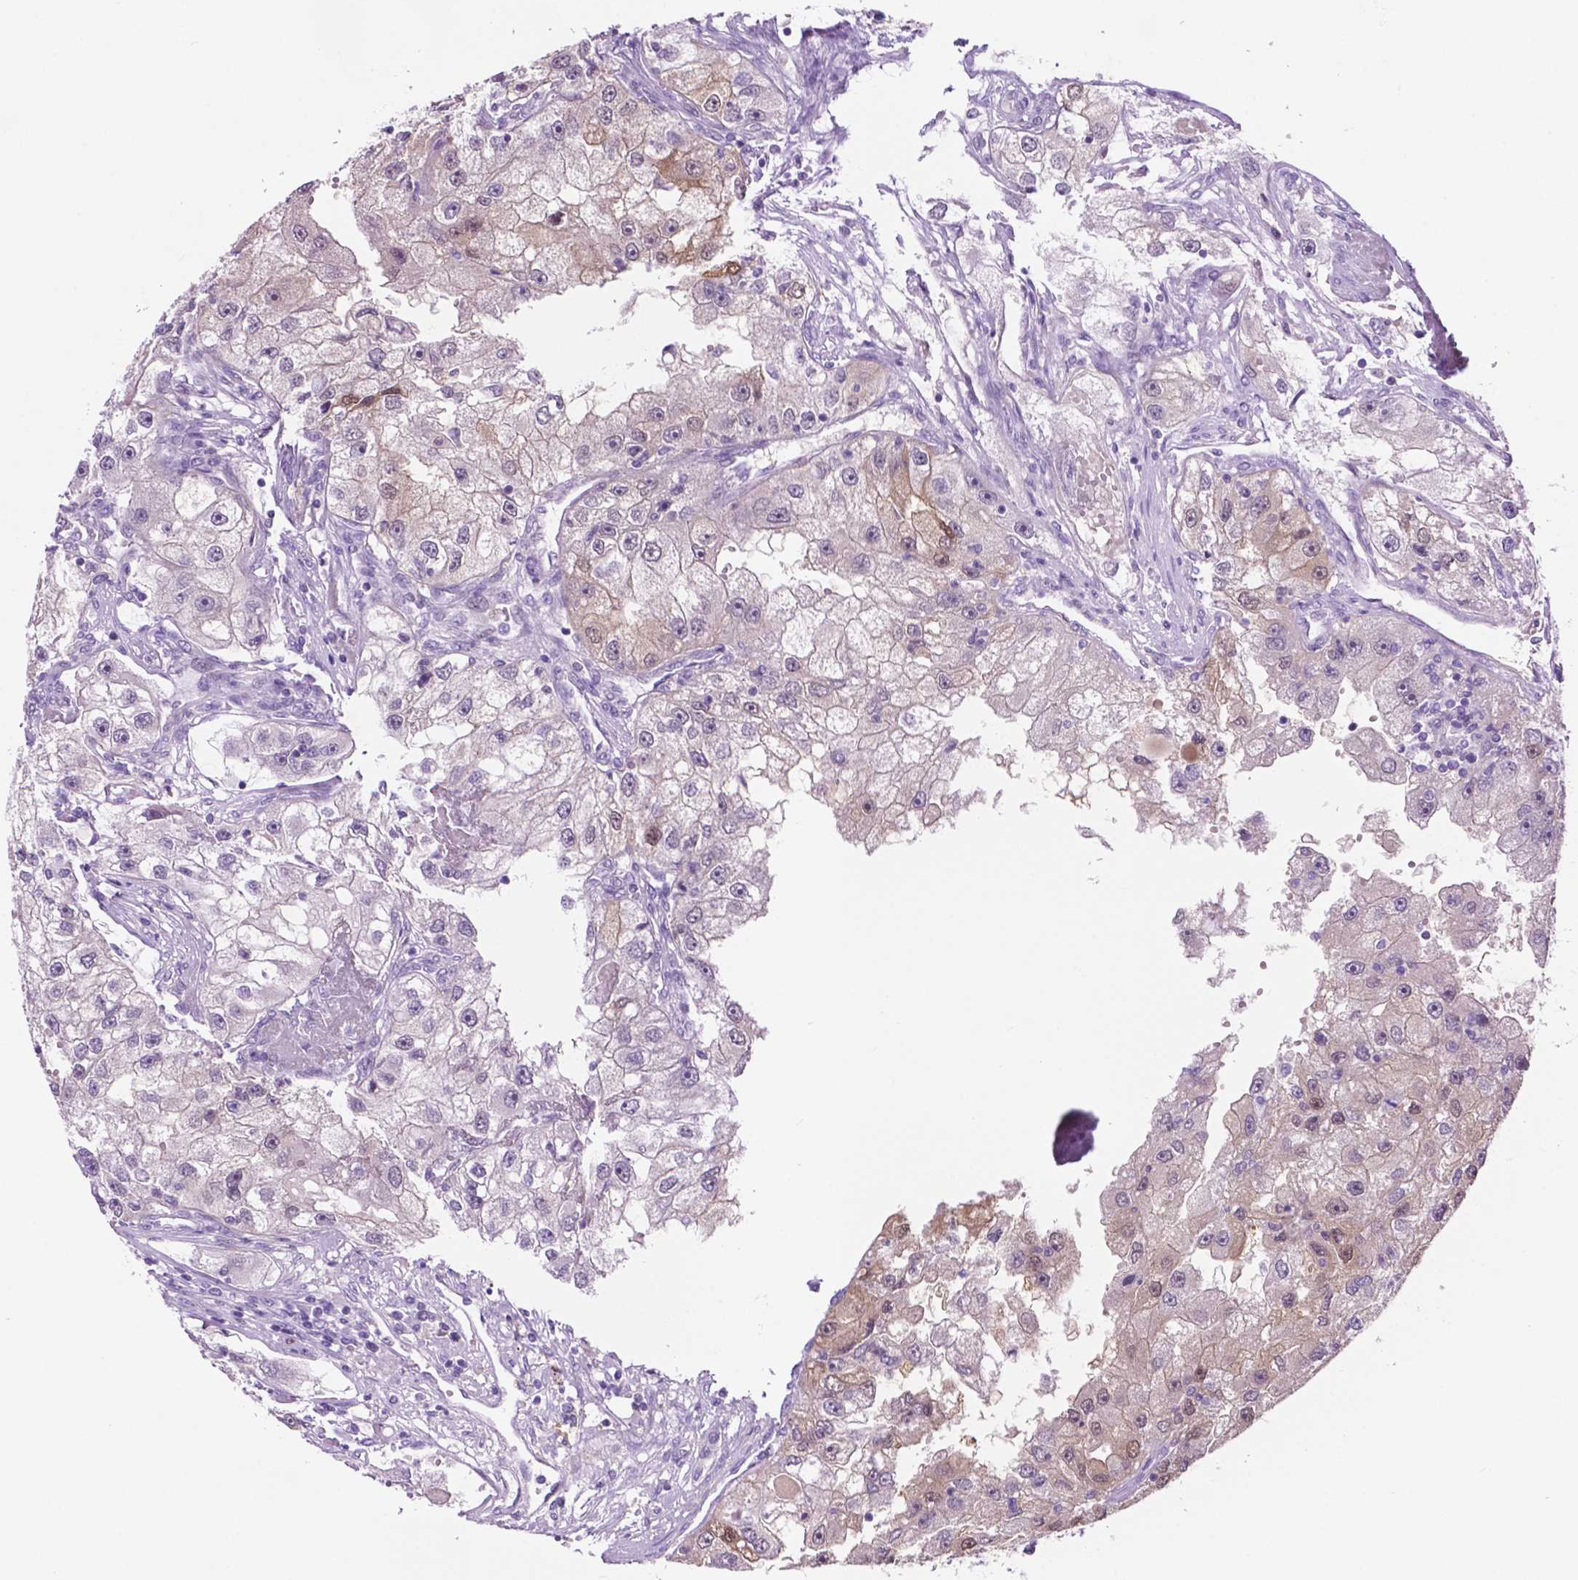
{"staining": {"intensity": "negative", "quantity": "none", "location": "none"}, "tissue": "renal cancer", "cell_type": "Tumor cells", "image_type": "cancer", "snomed": [{"axis": "morphology", "description": "Adenocarcinoma, NOS"}, {"axis": "topography", "description": "Kidney"}], "caption": "DAB immunohistochemical staining of renal cancer demonstrates no significant positivity in tumor cells.", "gene": "ACY3", "patient": {"sex": "male", "age": 63}}